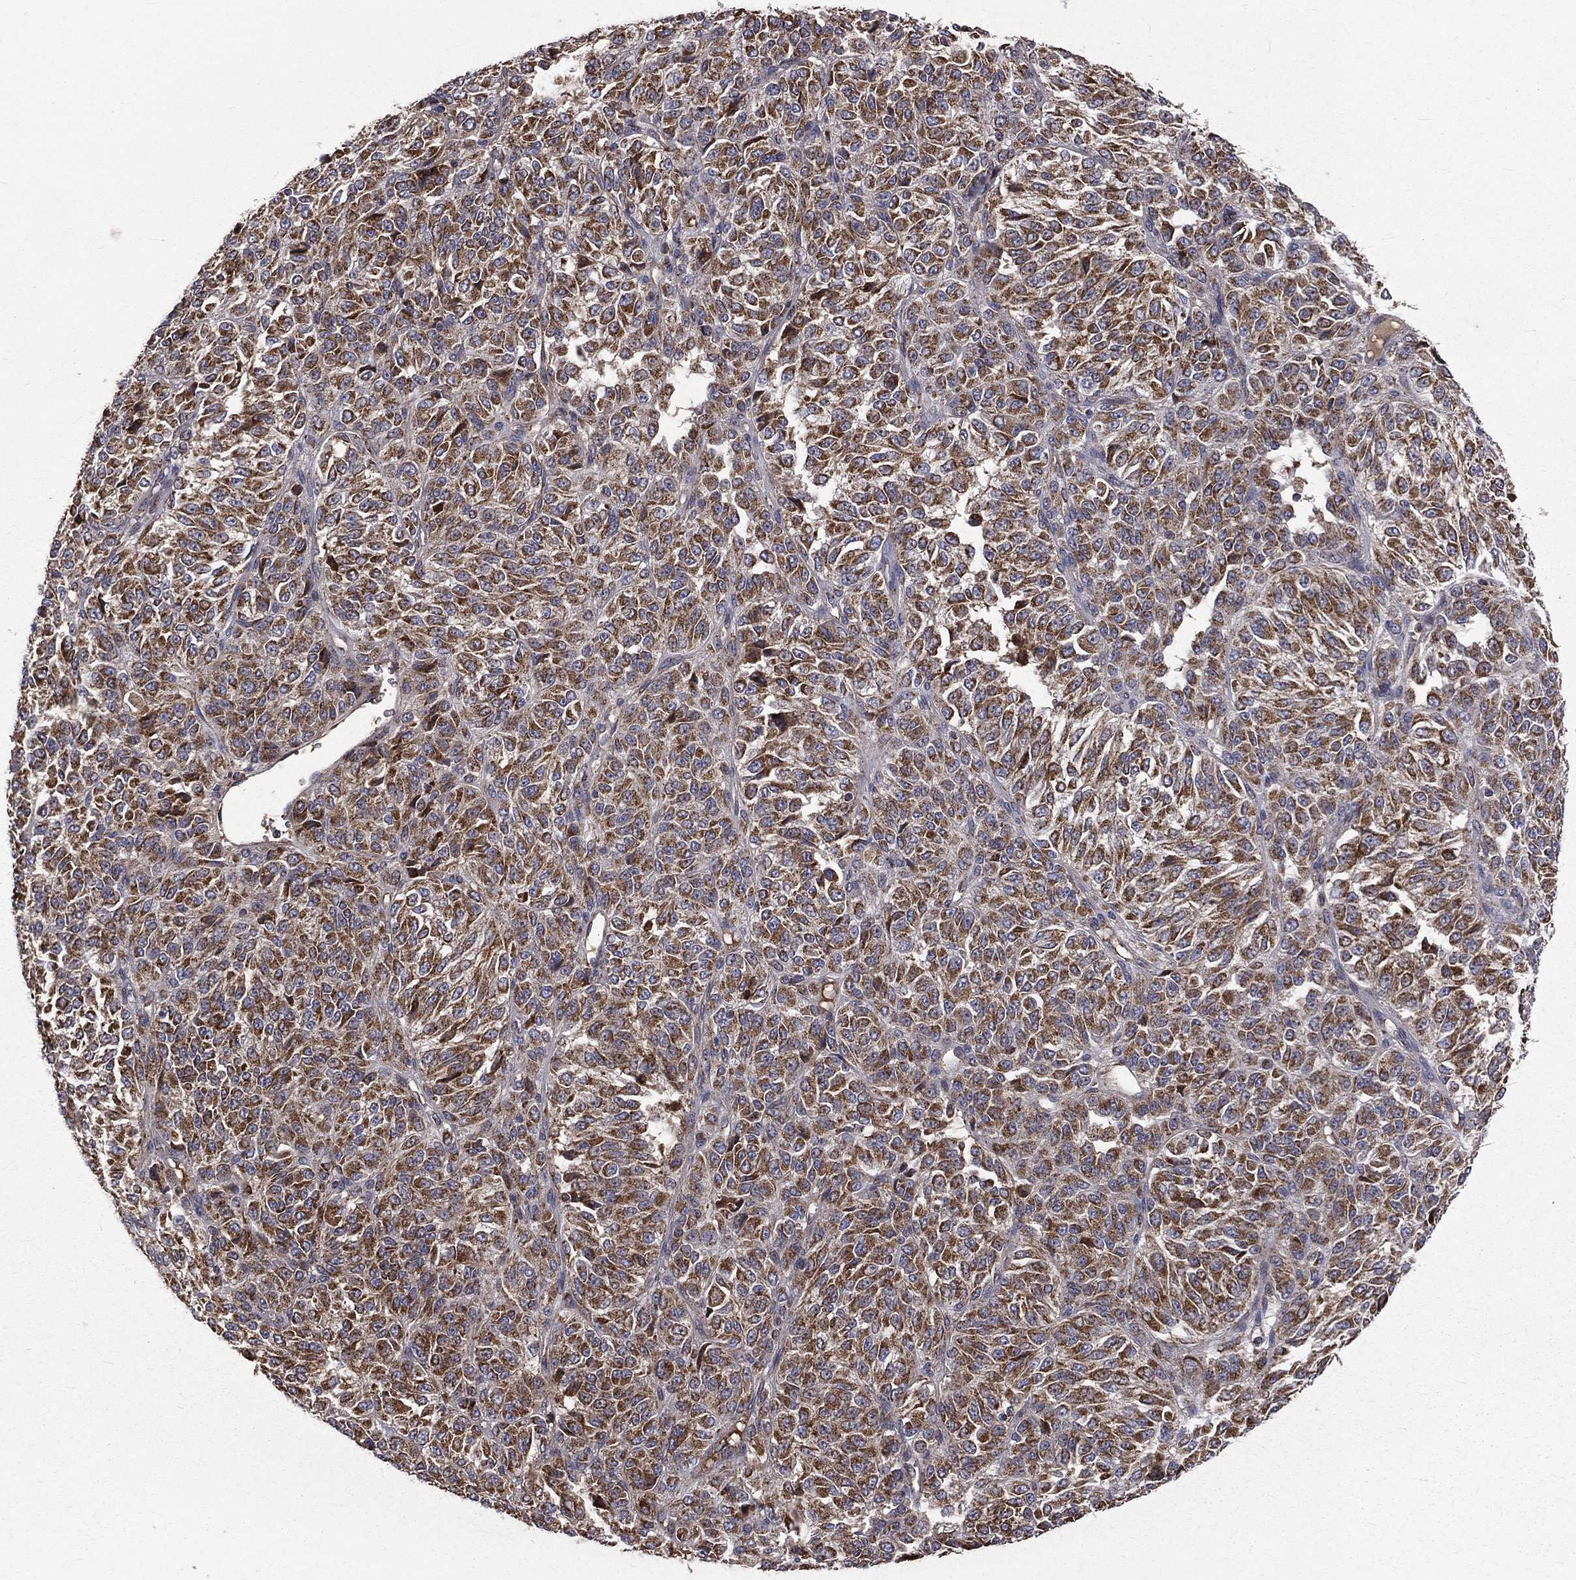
{"staining": {"intensity": "strong", "quantity": ">75%", "location": "cytoplasmic/membranous"}, "tissue": "melanoma", "cell_type": "Tumor cells", "image_type": "cancer", "snomed": [{"axis": "morphology", "description": "Malignant melanoma, Metastatic site"}, {"axis": "topography", "description": "Brain"}], "caption": "A micrograph of human melanoma stained for a protein displays strong cytoplasmic/membranous brown staining in tumor cells.", "gene": "GPD1", "patient": {"sex": "female", "age": 56}}